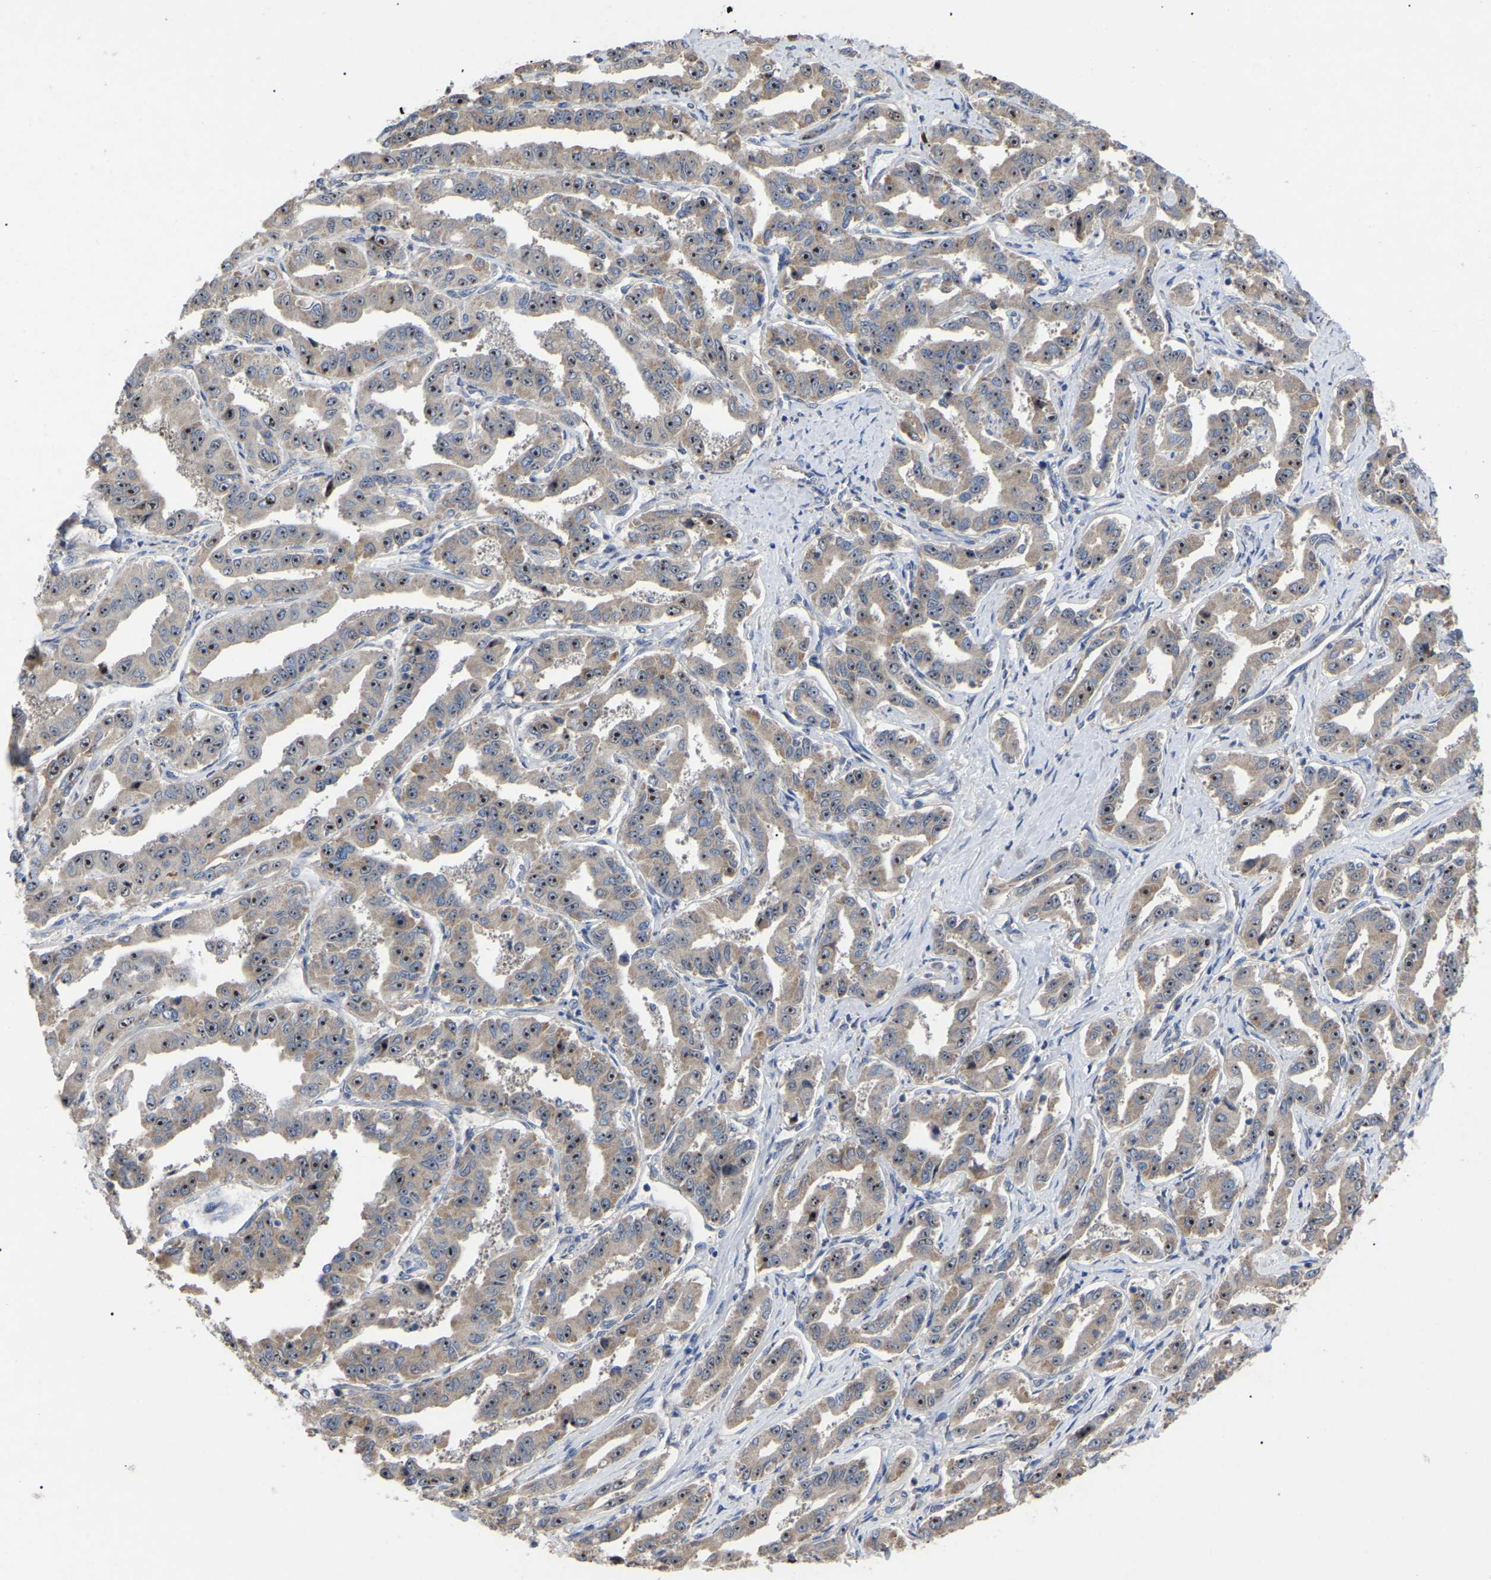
{"staining": {"intensity": "moderate", "quantity": ">75%", "location": "cytoplasmic/membranous,nuclear"}, "tissue": "liver cancer", "cell_type": "Tumor cells", "image_type": "cancer", "snomed": [{"axis": "morphology", "description": "Cholangiocarcinoma"}, {"axis": "topography", "description": "Liver"}], "caption": "Immunohistochemistry (IHC) micrograph of neoplastic tissue: human liver cancer stained using immunohistochemistry (IHC) demonstrates medium levels of moderate protein expression localized specifically in the cytoplasmic/membranous and nuclear of tumor cells, appearing as a cytoplasmic/membranous and nuclear brown color.", "gene": "NOP53", "patient": {"sex": "male", "age": 59}}